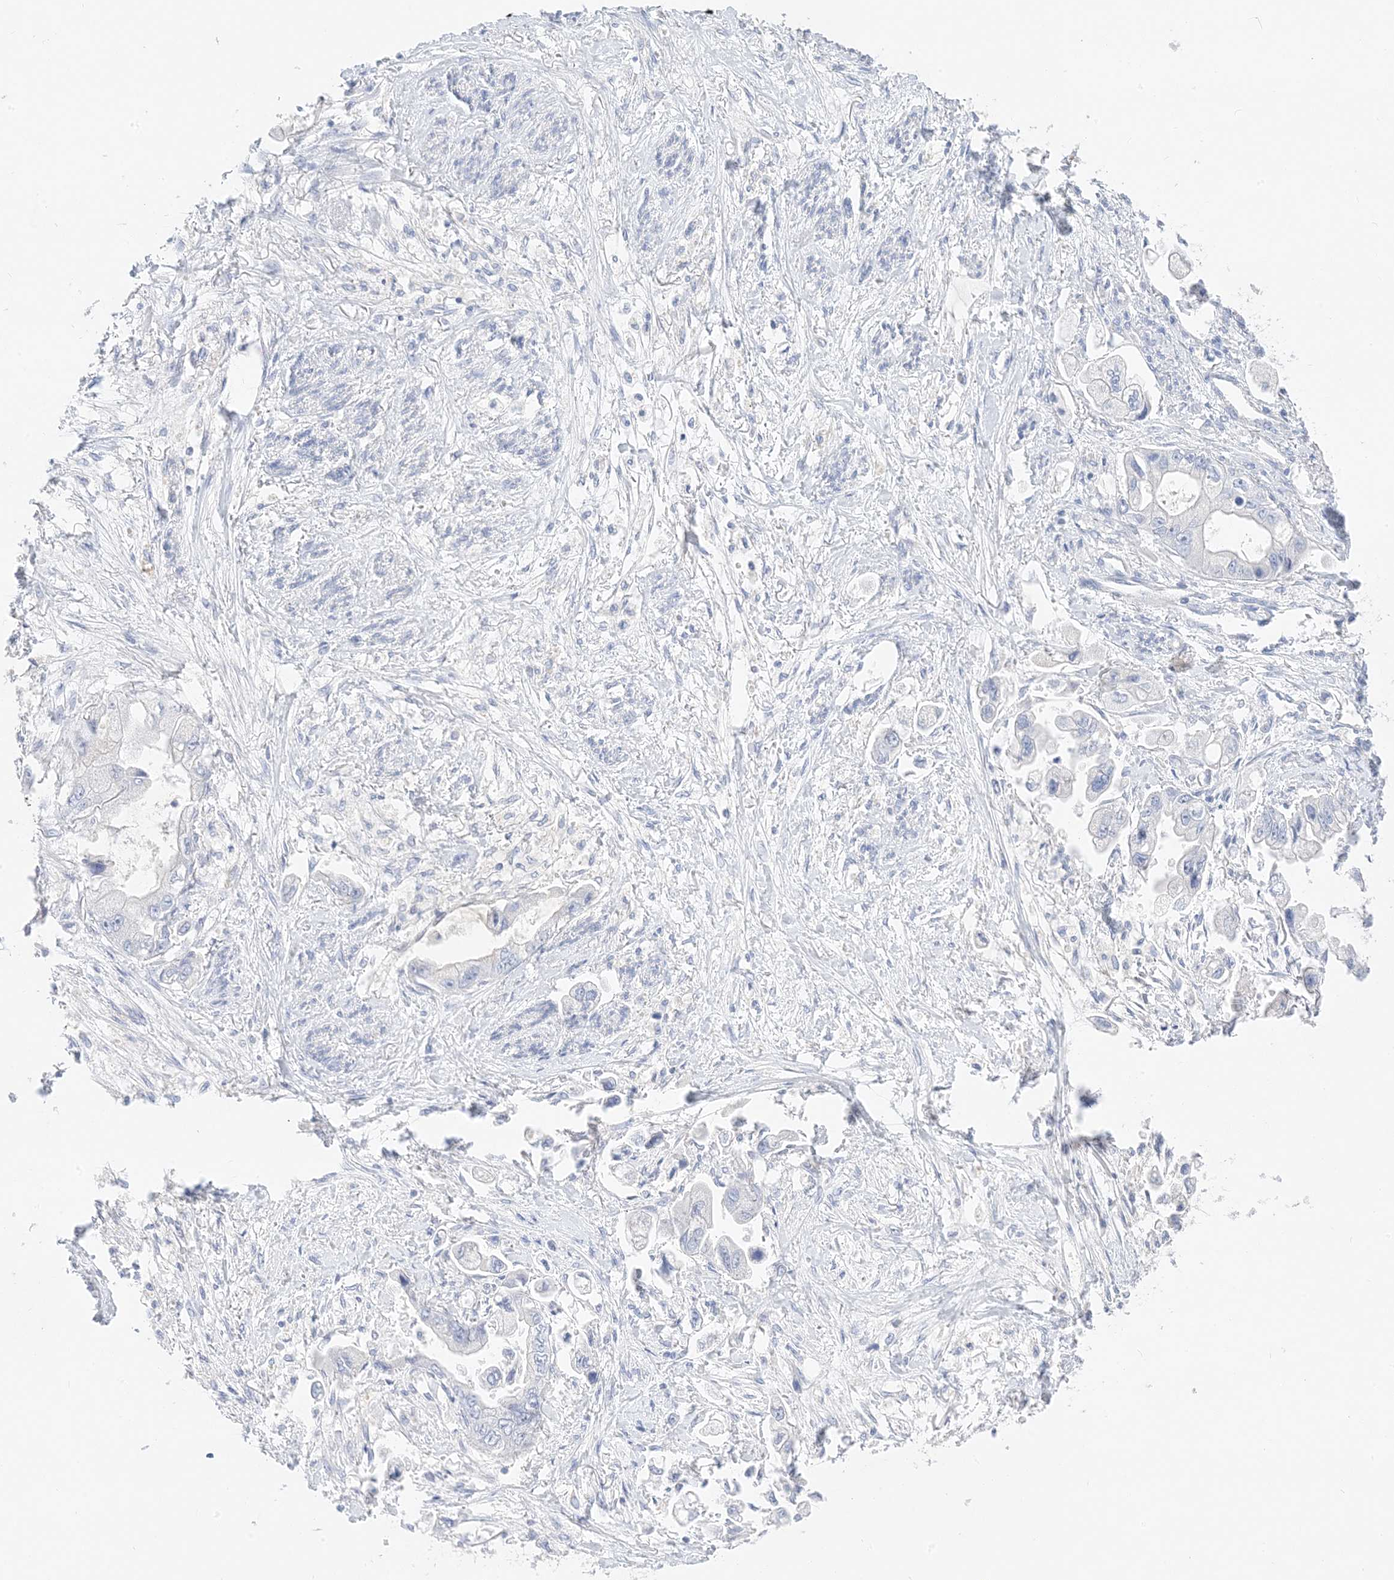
{"staining": {"intensity": "negative", "quantity": "none", "location": "none"}, "tissue": "stomach cancer", "cell_type": "Tumor cells", "image_type": "cancer", "snomed": [{"axis": "morphology", "description": "Adenocarcinoma, NOS"}, {"axis": "topography", "description": "Stomach"}], "caption": "Immunohistochemistry photomicrograph of neoplastic tissue: human stomach cancer (adenocarcinoma) stained with DAB (3,3'-diaminobenzidine) displays no significant protein staining in tumor cells.", "gene": "MUC17", "patient": {"sex": "male", "age": 62}}